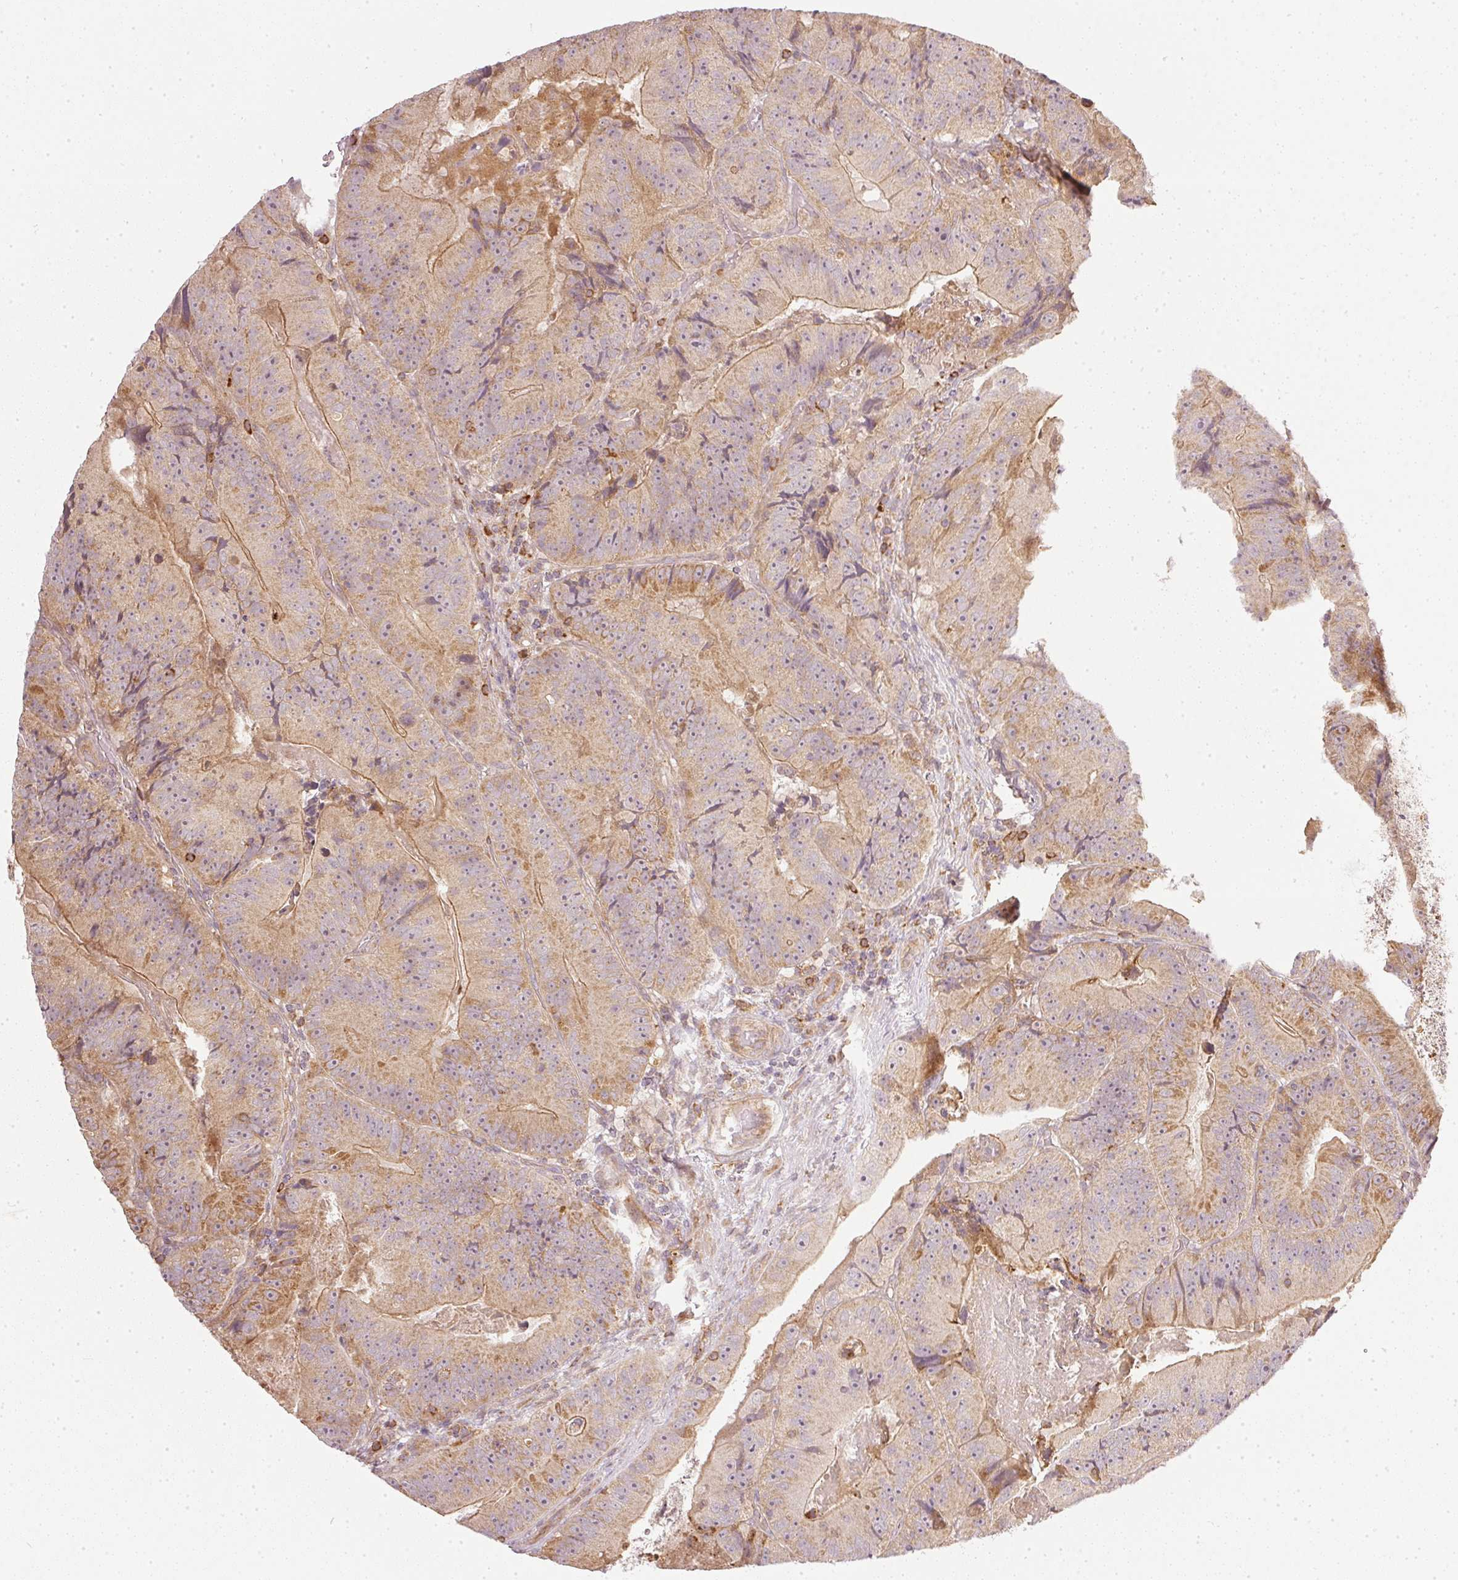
{"staining": {"intensity": "moderate", "quantity": ">75%", "location": "cytoplasmic/membranous"}, "tissue": "colorectal cancer", "cell_type": "Tumor cells", "image_type": "cancer", "snomed": [{"axis": "morphology", "description": "Adenocarcinoma, NOS"}, {"axis": "topography", "description": "Colon"}], "caption": "Immunohistochemistry (IHC) (DAB) staining of adenocarcinoma (colorectal) displays moderate cytoplasmic/membranous protein expression in about >75% of tumor cells.", "gene": "NADK2", "patient": {"sex": "female", "age": 86}}